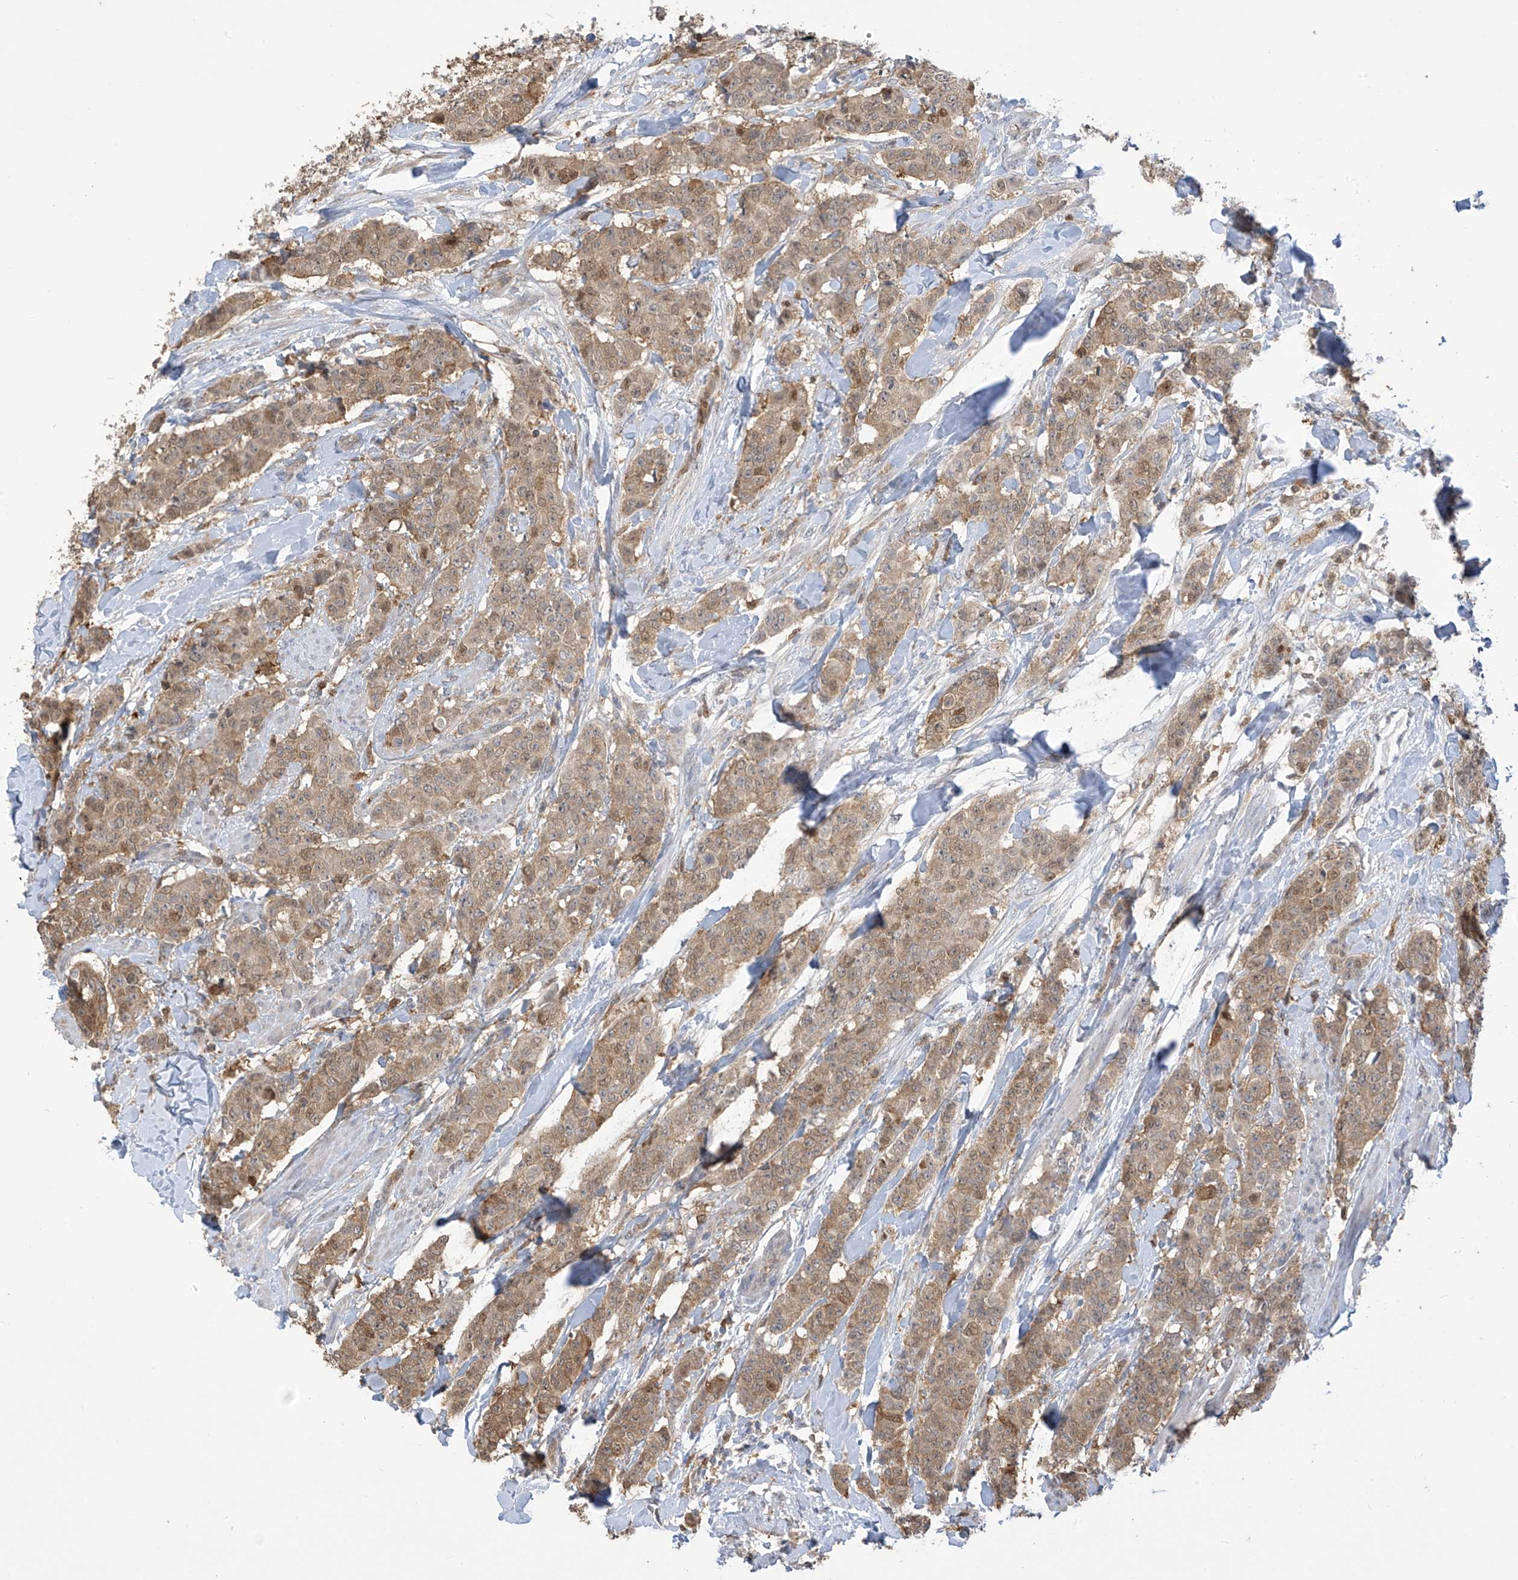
{"staining": {"intensity": "moderate", "quantity": ">75%", "location": "cytoplasmic/membranous,nuclear"}, "tissue": "breast cancer", "cell_type": "Tumor cells", "image_type": "cancer", "snomed": [{"axis": "morphology", "description": "Duct carcinoma"}, {"axis": "topography", "description": "Breast"}], "caption": "A brown stain shows moderate cytoplasmic/membranous and nuclear staining of a protein in breast infiltrating ductal carcinoma tumor cells.", "gene": "IDH1", "patient": {"sex": "female", "age": 40}}